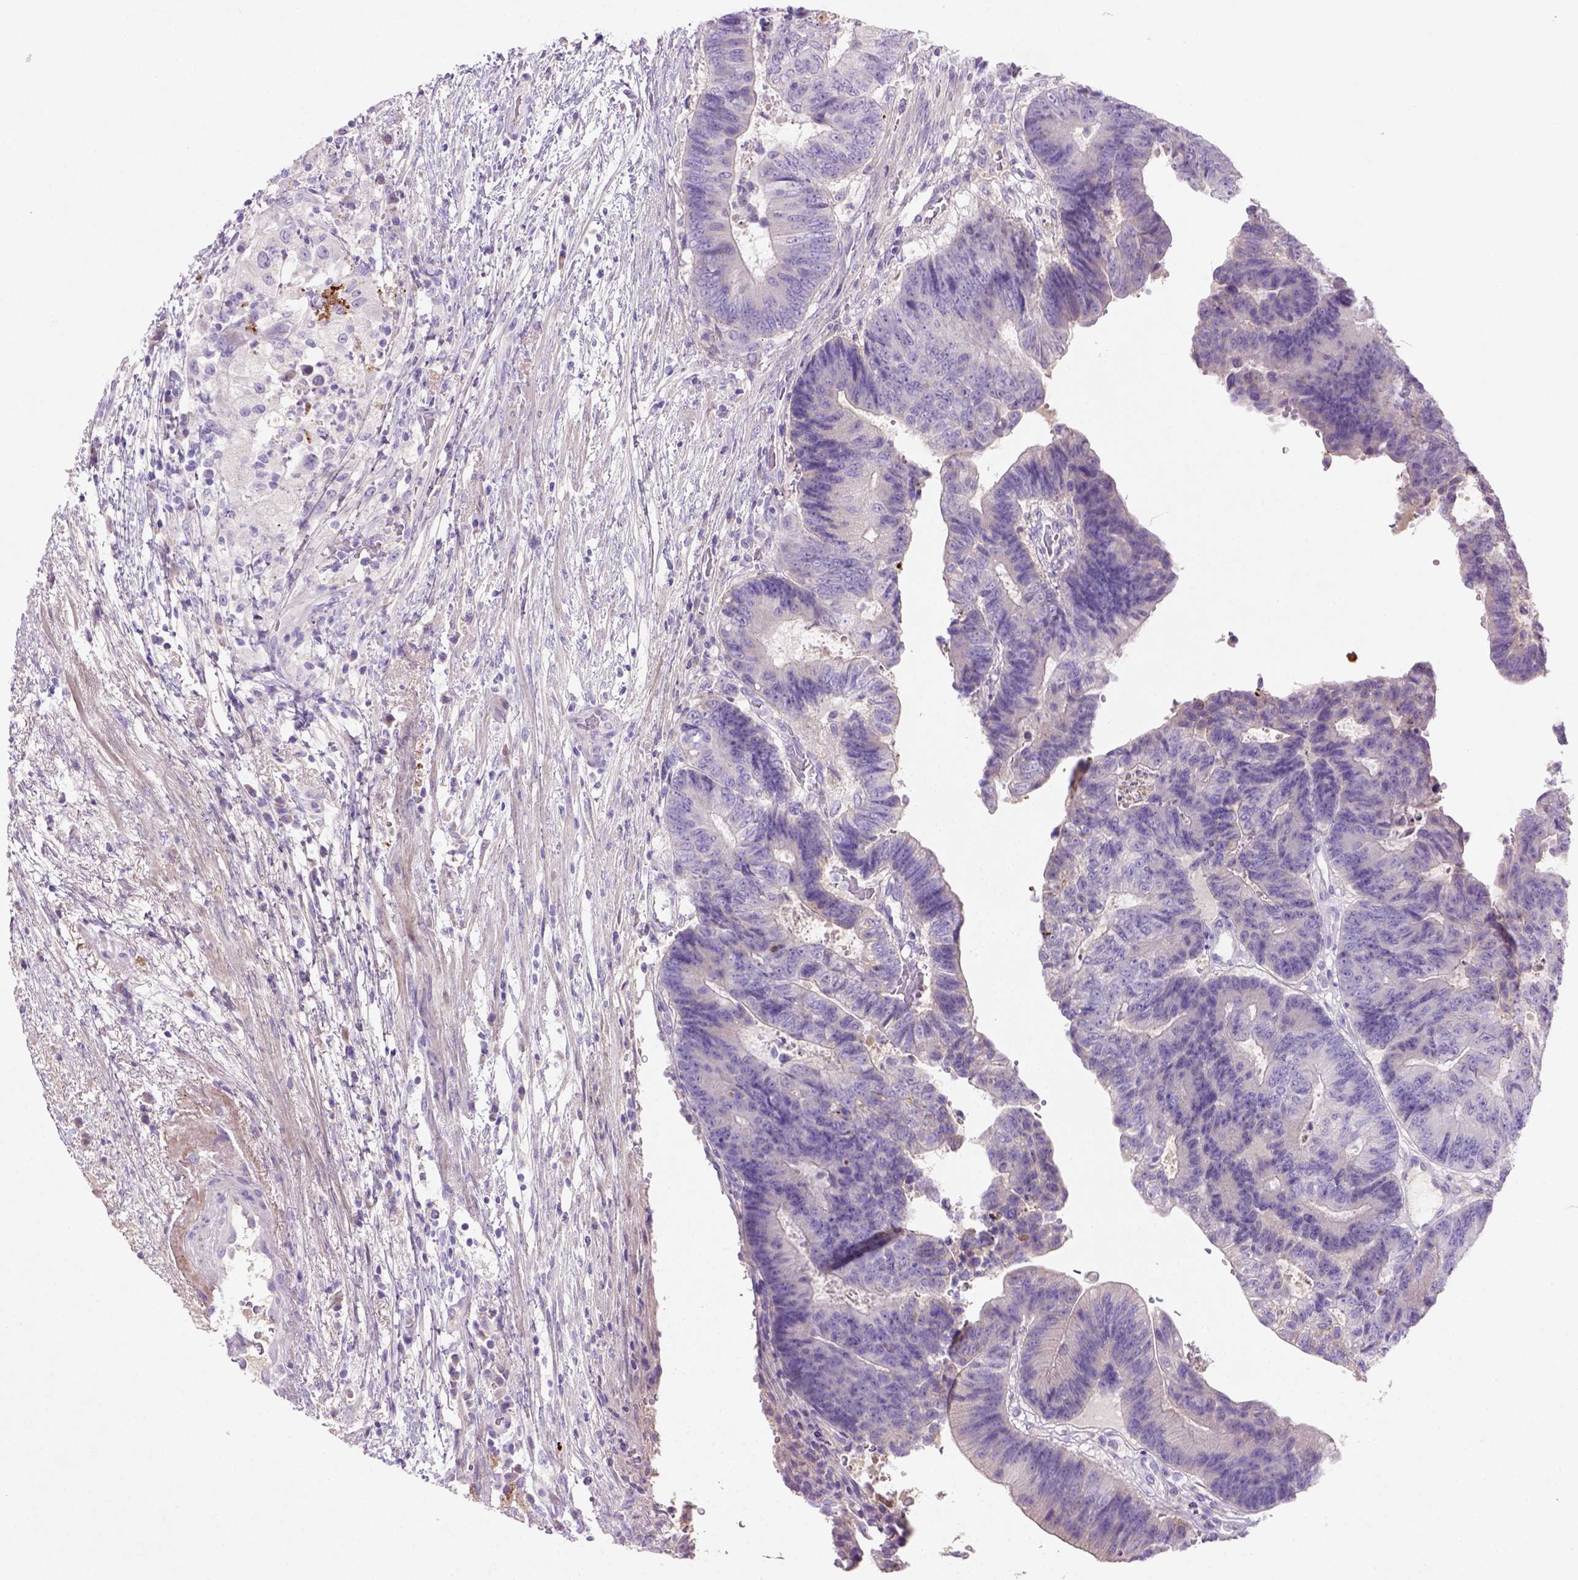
{"staining": {"intensity": "negative", "quantity": "none", "location": "none"}, "tissue": "colorectal cancer", "cell_type": "Tumor cells", "image_type": "cancer", "snomed": [{"axis": "morphology", "description": "Adenocarcinoma, NOS"}, {"axis": "topography", "description": "Colon"}], "caption": "IHC micrograph of human colorectal cancer (adenocarcinoma) stained for a protein (brown), which displays no staining in tumor cells.", "gene": "NUDT2", "patient": {"sex": "female", "age": 48}}